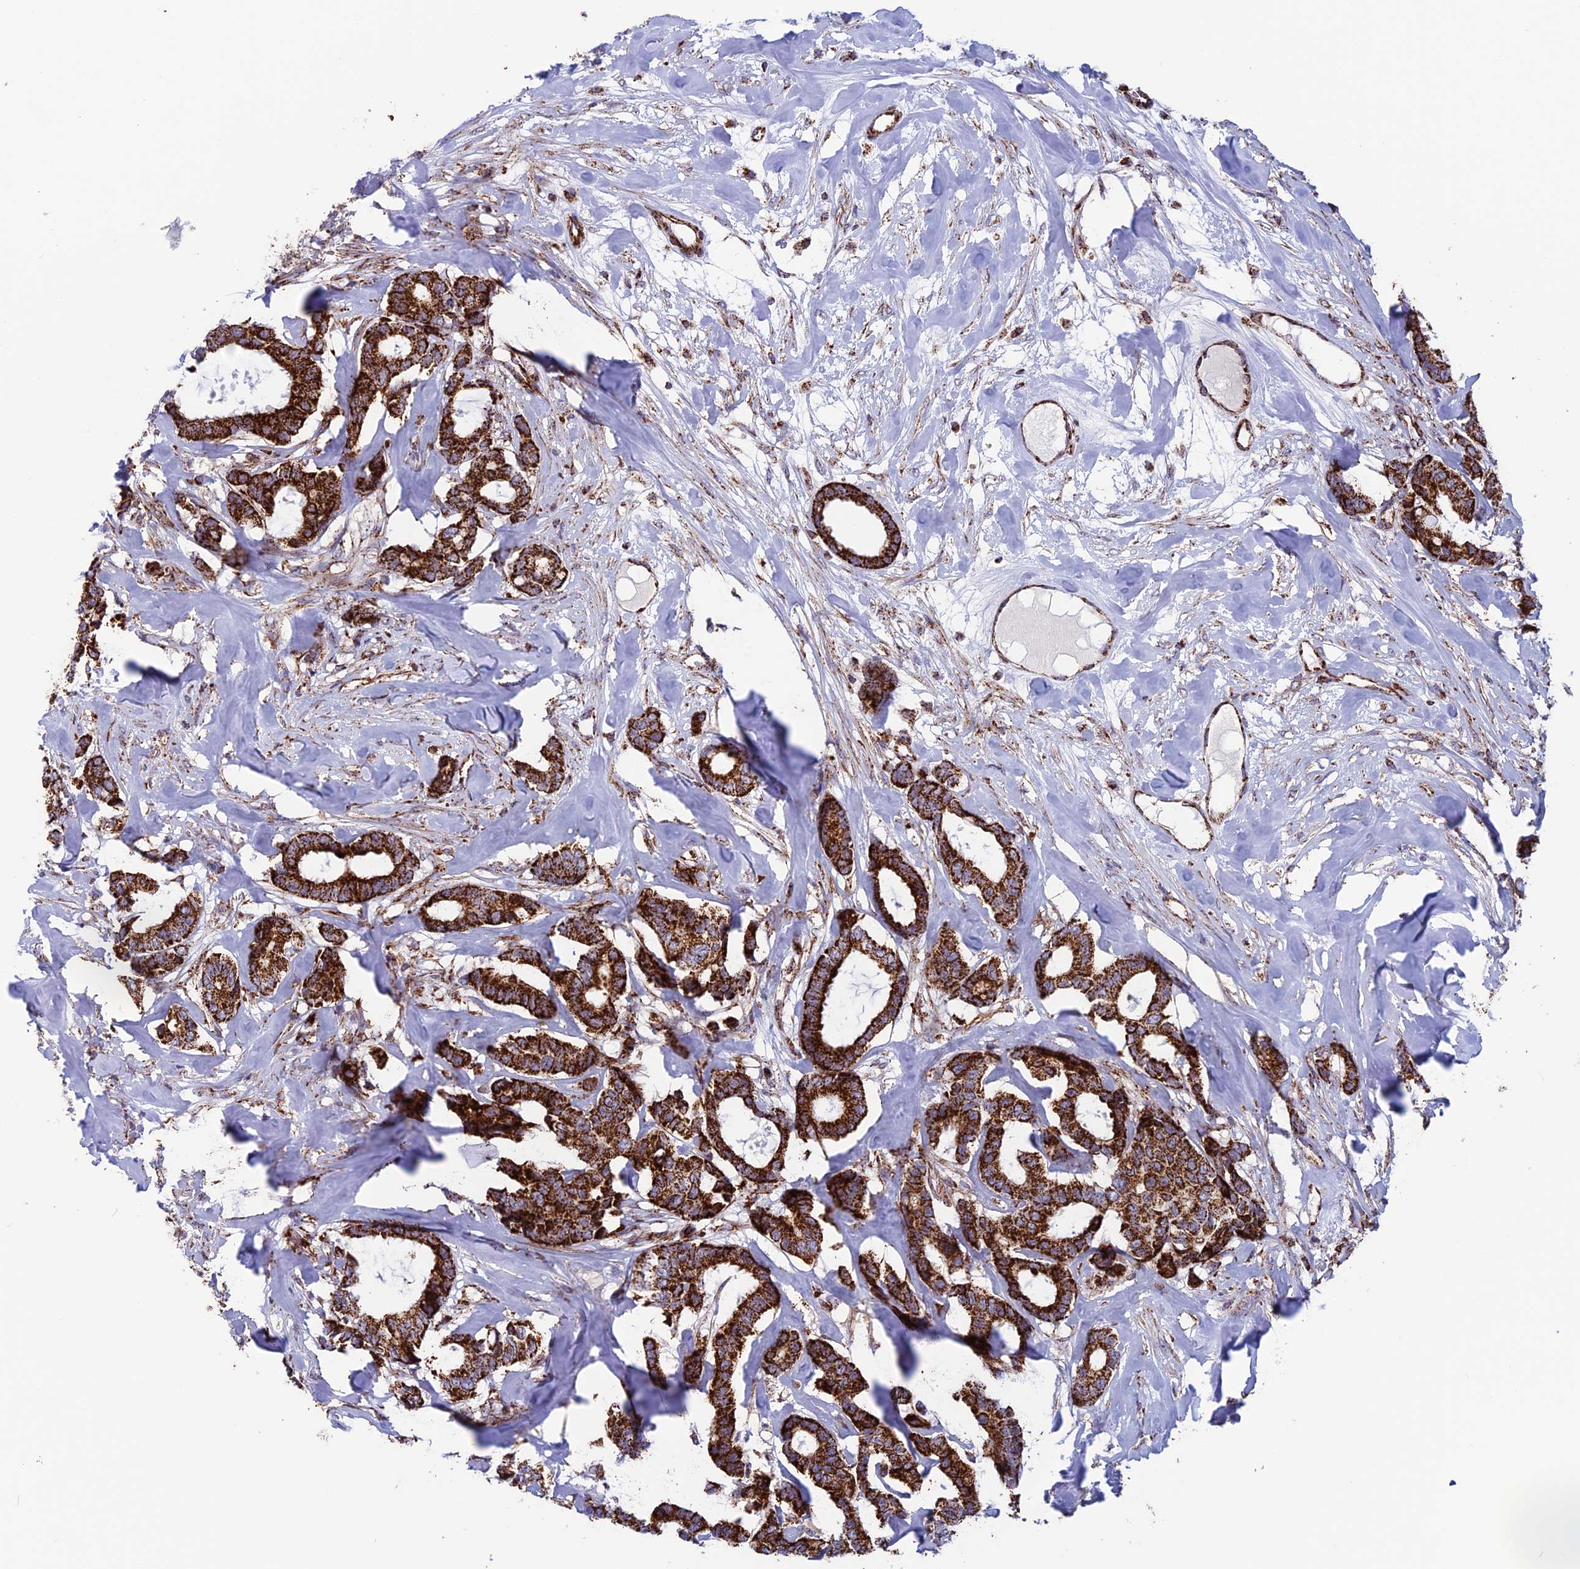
{"staining": {"intensity": "strong", "quantity": ">75%", "location": "cytoplasmic/membranous"}, "tissue": "breast cancer", "cell_type": "Tumor cells", "image_type": "cancer", "snomed": [{"axis": "morphology", "description": "Duct carcinoma"}, {"axis": "topography", "description": "Breast"}], "caption": "Immunohistochemical staining of human breast intraductal carcinoma demonstrates high levels of strong cytoplasmic/membranous protein positivity in about >75% of tumor cells.", "gene": "MRPS18B", "patient": {"sex": "female", "age": 87}}